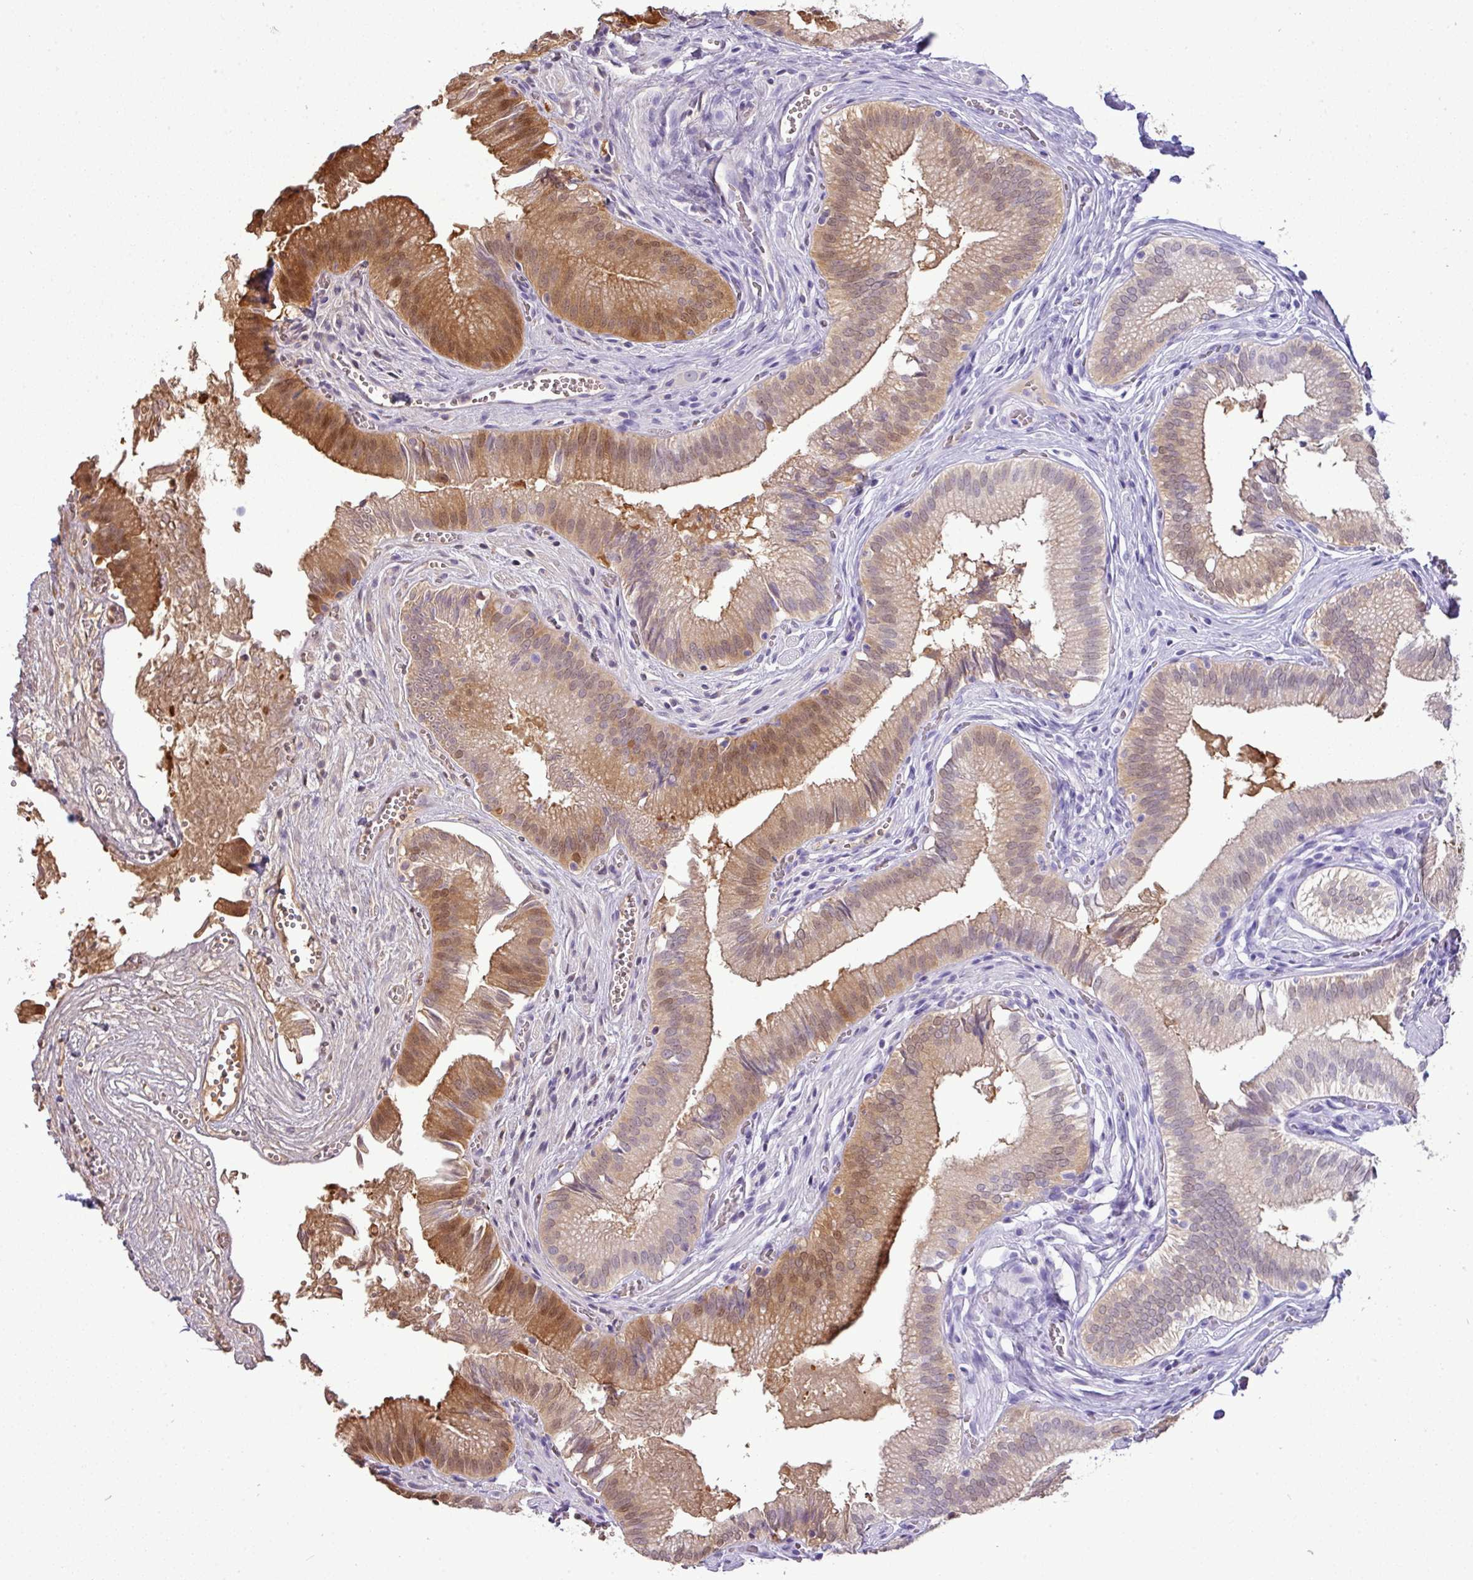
{"staining": {"intensity": "strong", "quantity": "25%-75%", "location": "cytoplasmic/membranous,nuclear"}, "tissue": "gallbladder", "cell_type": "Glandular cells", "image_type": "normal", "snomed": [{"axis": "morphology", "description": "Normal tissue, NOS"}, {"axis": "topography", "description": "Gallbladder"}, {"axis": "topography", "description": "Peripheral nerve tissue"}], "caption": "High-power microscopy captured an IHC micrograph of unremarkable gallbladder, revealing strong cytoplasmic/membranous,nuclear positivity in approximately 25%-75% of glandular cells. (DAB (3,3'-diaminobenzidine) IHC, brown staining for protein, blue staining for nuclei).", "gene": "GSTA1", "patient": {"sex": "male", "age": 17}}